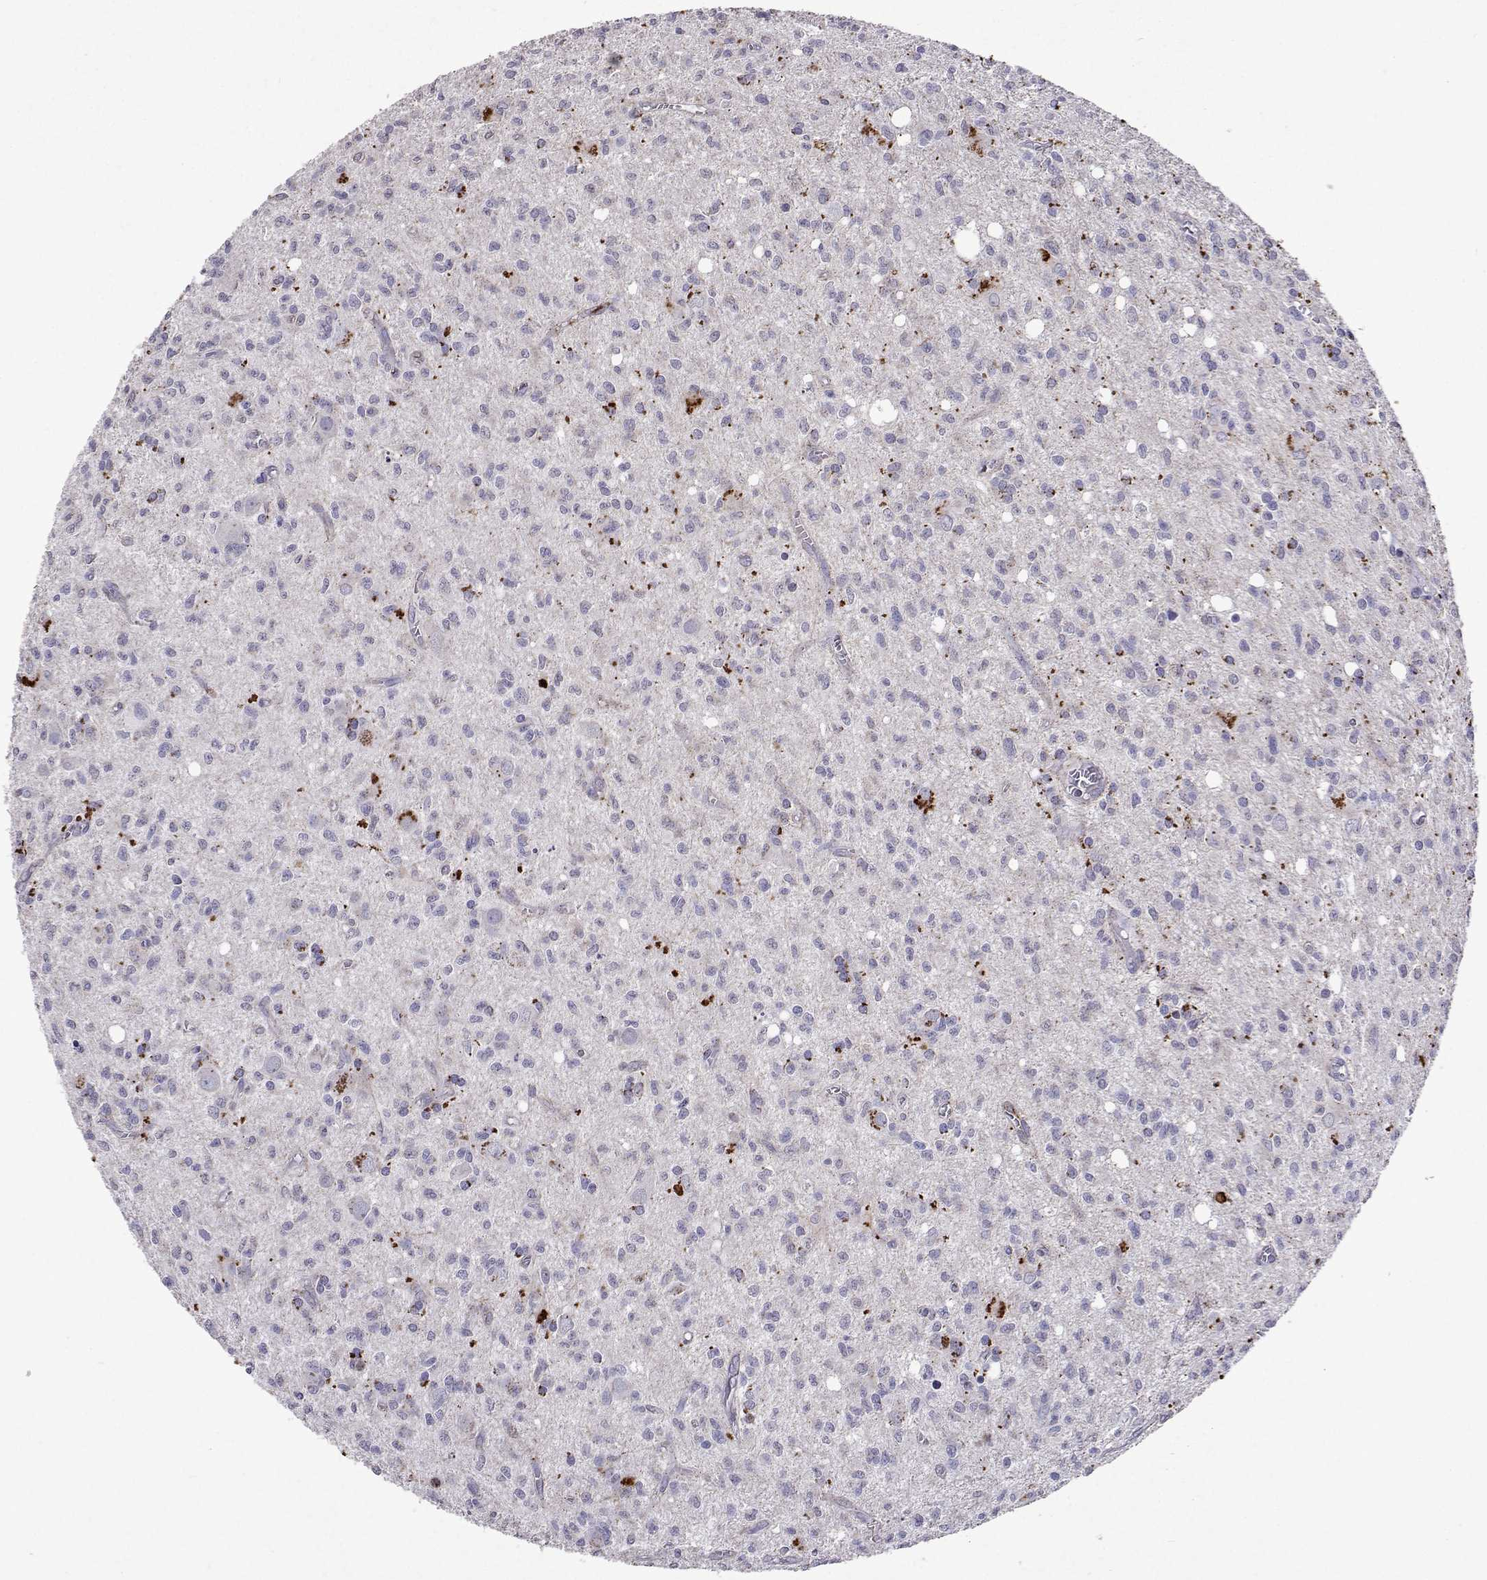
{"staining": {"intensity": "negative", "quantity": "none", "location": "none"}, "tissue": "glioma", "cell_type": "Tumor cells", "image_type": "cancer", "snomed": [{"axis": "morphology", "description": "Glioma, malignant, Low grade"}, {"axis": "topography", "description": "Brain"}], "caption": "IHC of human malignant glioma (low-grade) demonstrates no positivity in tumor cells.", "gene": "DUSP28", "patient": {"sex": "male", "age": 64}}